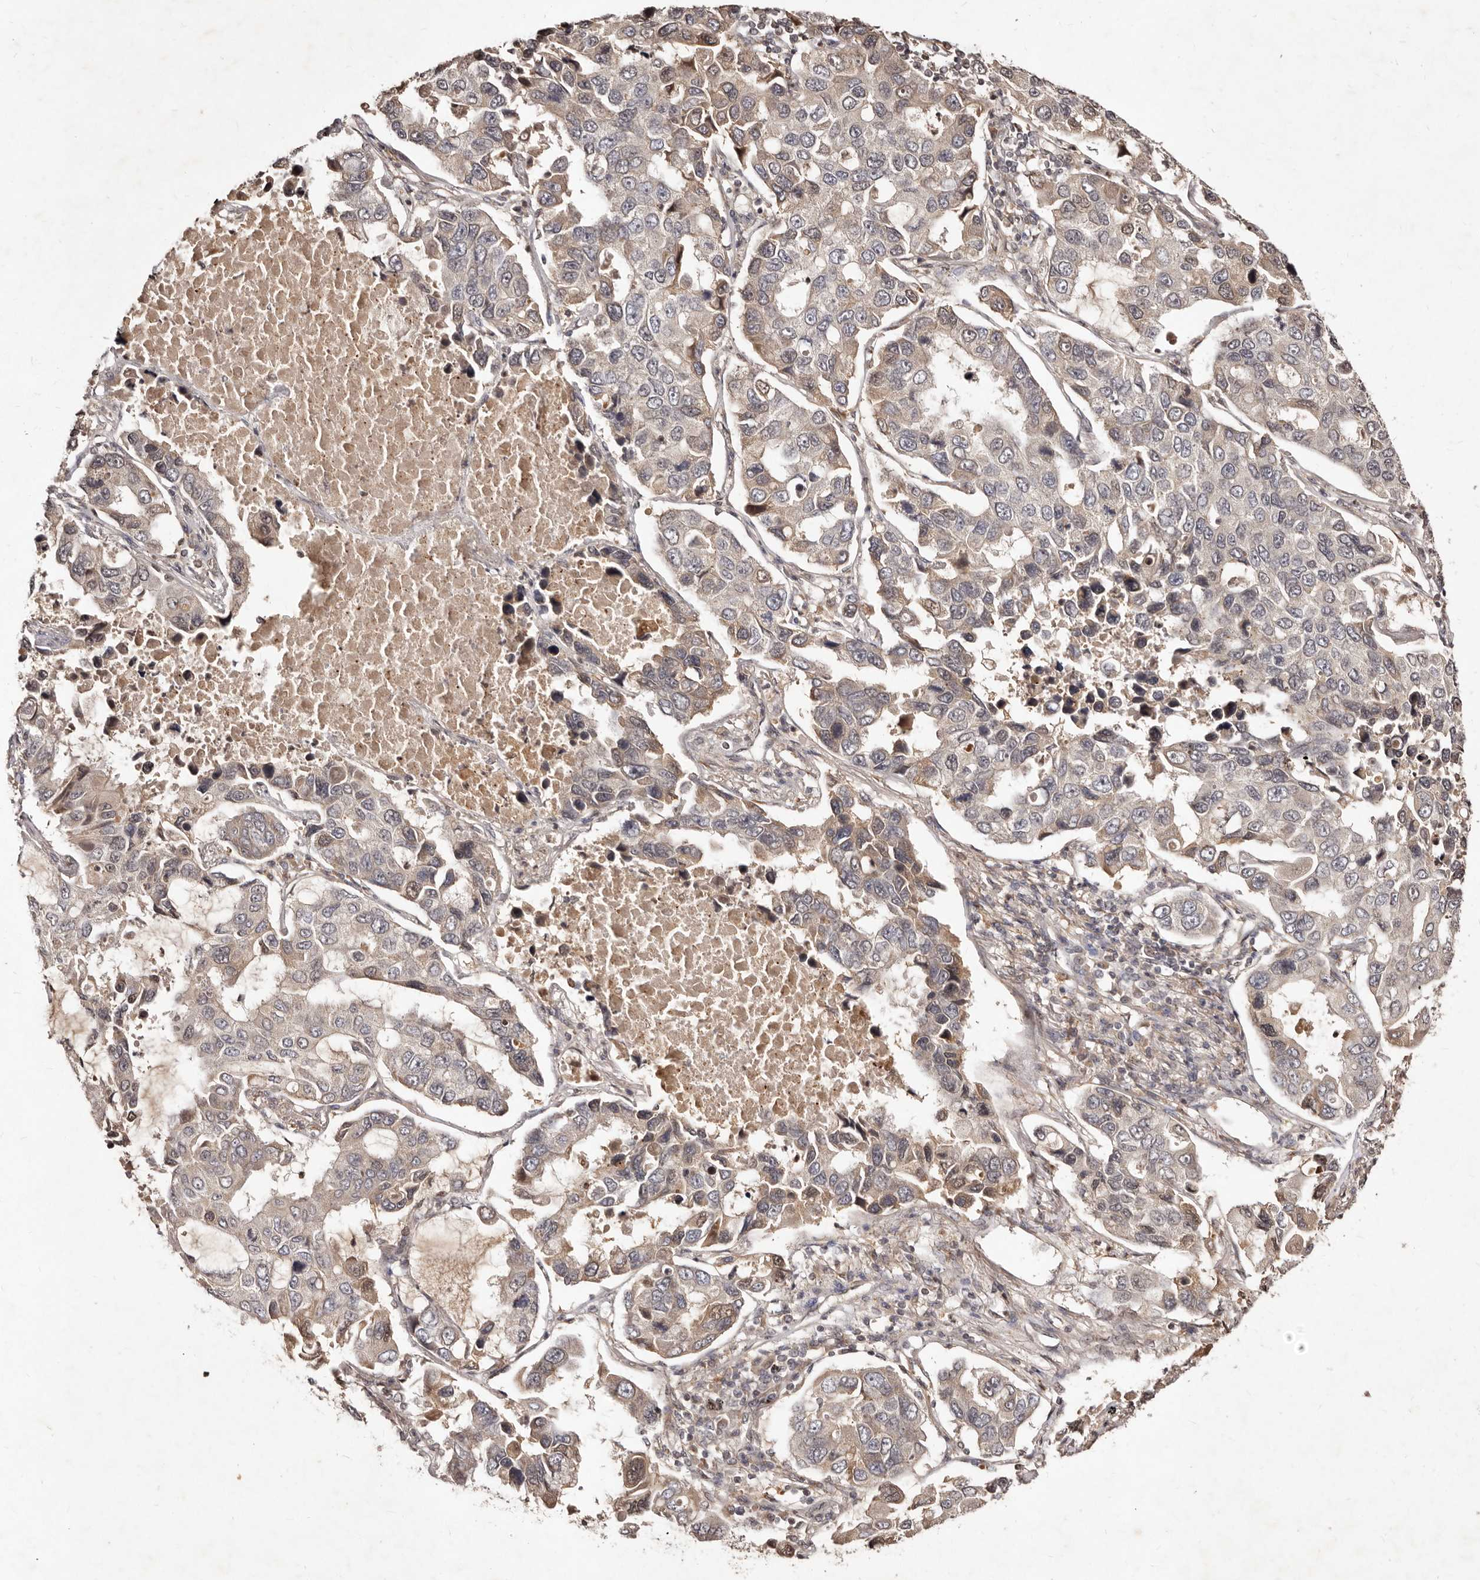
{"staining": {"intensity": "weak", "quantity": "25%-75%", "location": "cytoplasmic/membranous"}, "tissue": "lung cancer", "cell_type": "Tumor cells", "image_type": "cancer", "snomed": [{"axis": "morphology", "description": "Adenocarcinoma, NOS"}, {"axis": "topography", "description": "Lung"}], "caption": "Immunohistochemistry (IHC) of lung adenocarcinoma shows low levels of weak cytoplasmic/membranous positivity in about 25%-75% of tumor cells.", "gene": "LCORL", "patient": {"sex": "male", "age": 64}}